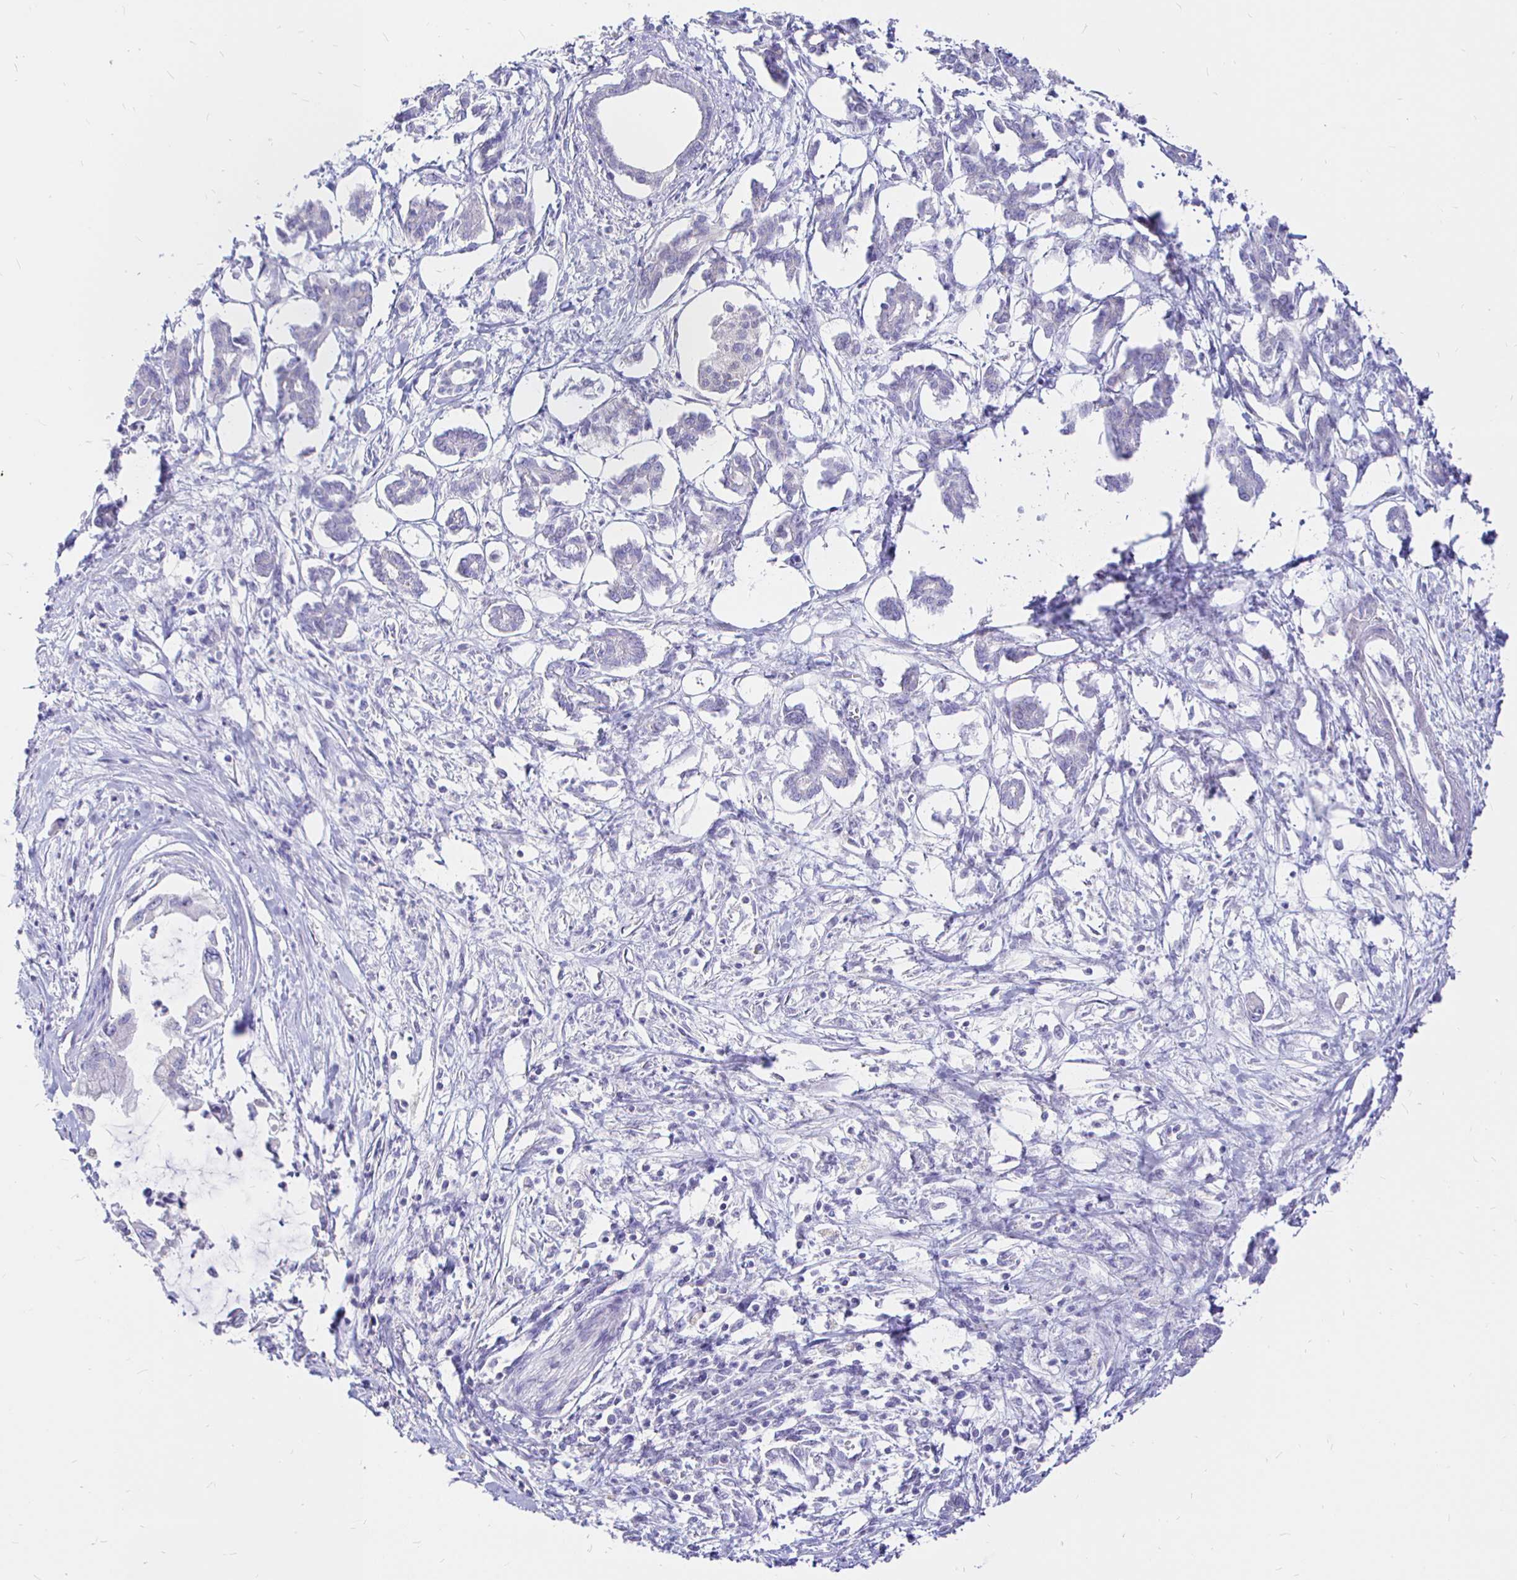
{"staining": {"intensity": "negative", "quantity": "none", "location": "none"}, "tissue": "pancreatic cancer", "cell_type": "Tumor cells", "image_type": "cancer", "snomed": [{"axis": "morphology", "description": "Adenocarcinoma, NOS"}, {"axis": "topography", "description": "Pancreas"}], "caption": "Immunohistochemistry (IHC) image of pancreatic cancer (adenocarcinoma) stained for a protein (brown), which displays no positivity in tumor cells.", "gene": "NECAB1", "patient": {"sex": "male", "age": 61}}